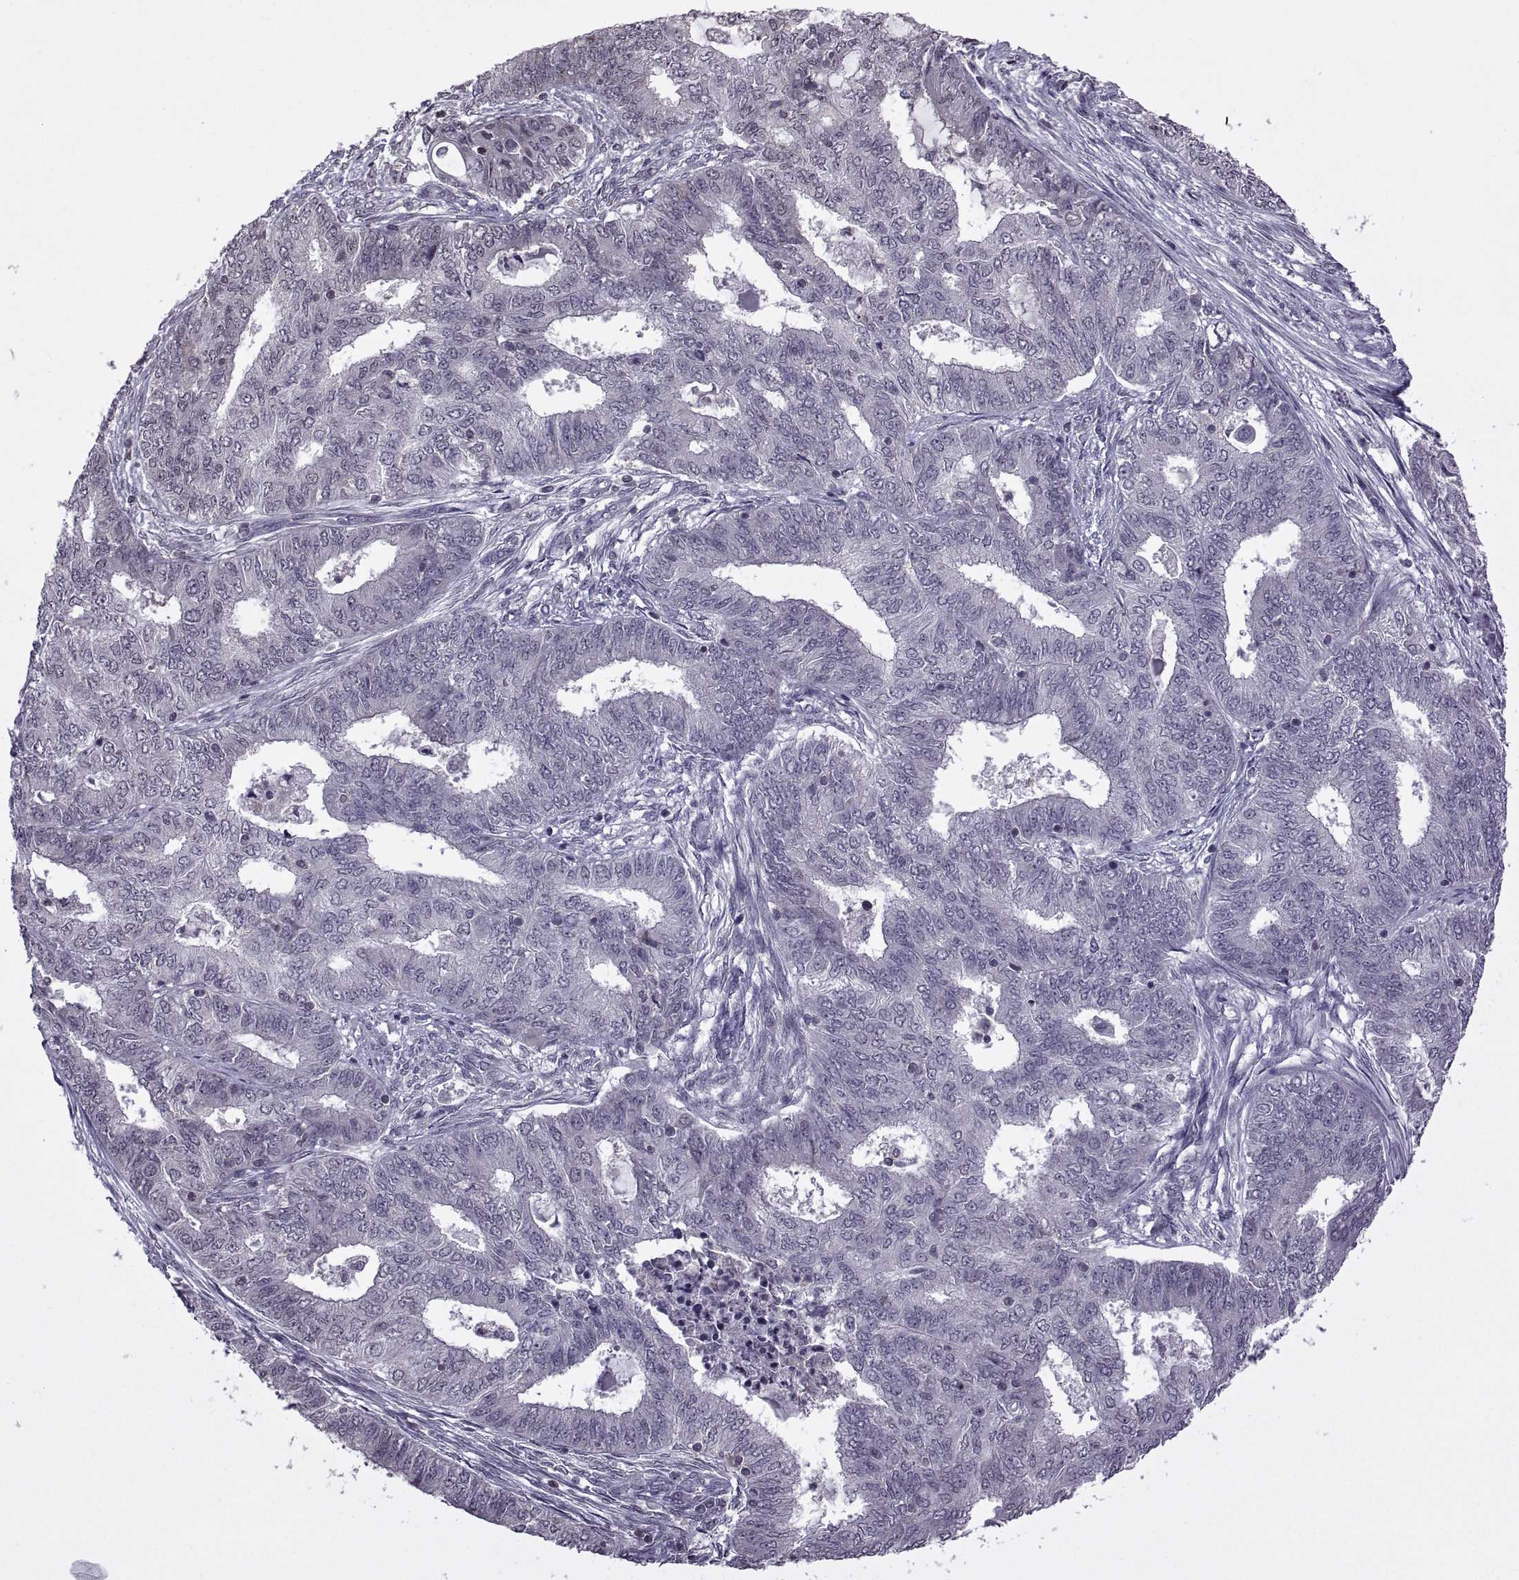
{"staining": {"intensity": "negative", "quantity": "none", "location": "none"}, "tissue": "endometrial cancer", "cell_type": "Tumor cells", "image_type": "cancer", "snomed": [{"axis": "morphology", "description": "Adenocarcinoma, NOS"}, {"axis": "topography", "description": "Endometrium"}], "caption": "Histopathology image shows no significant protein staining in tumor cells of endometrial cancer.", "gene": "INTS3", "patient": {"sex": "female", "age": 62}}